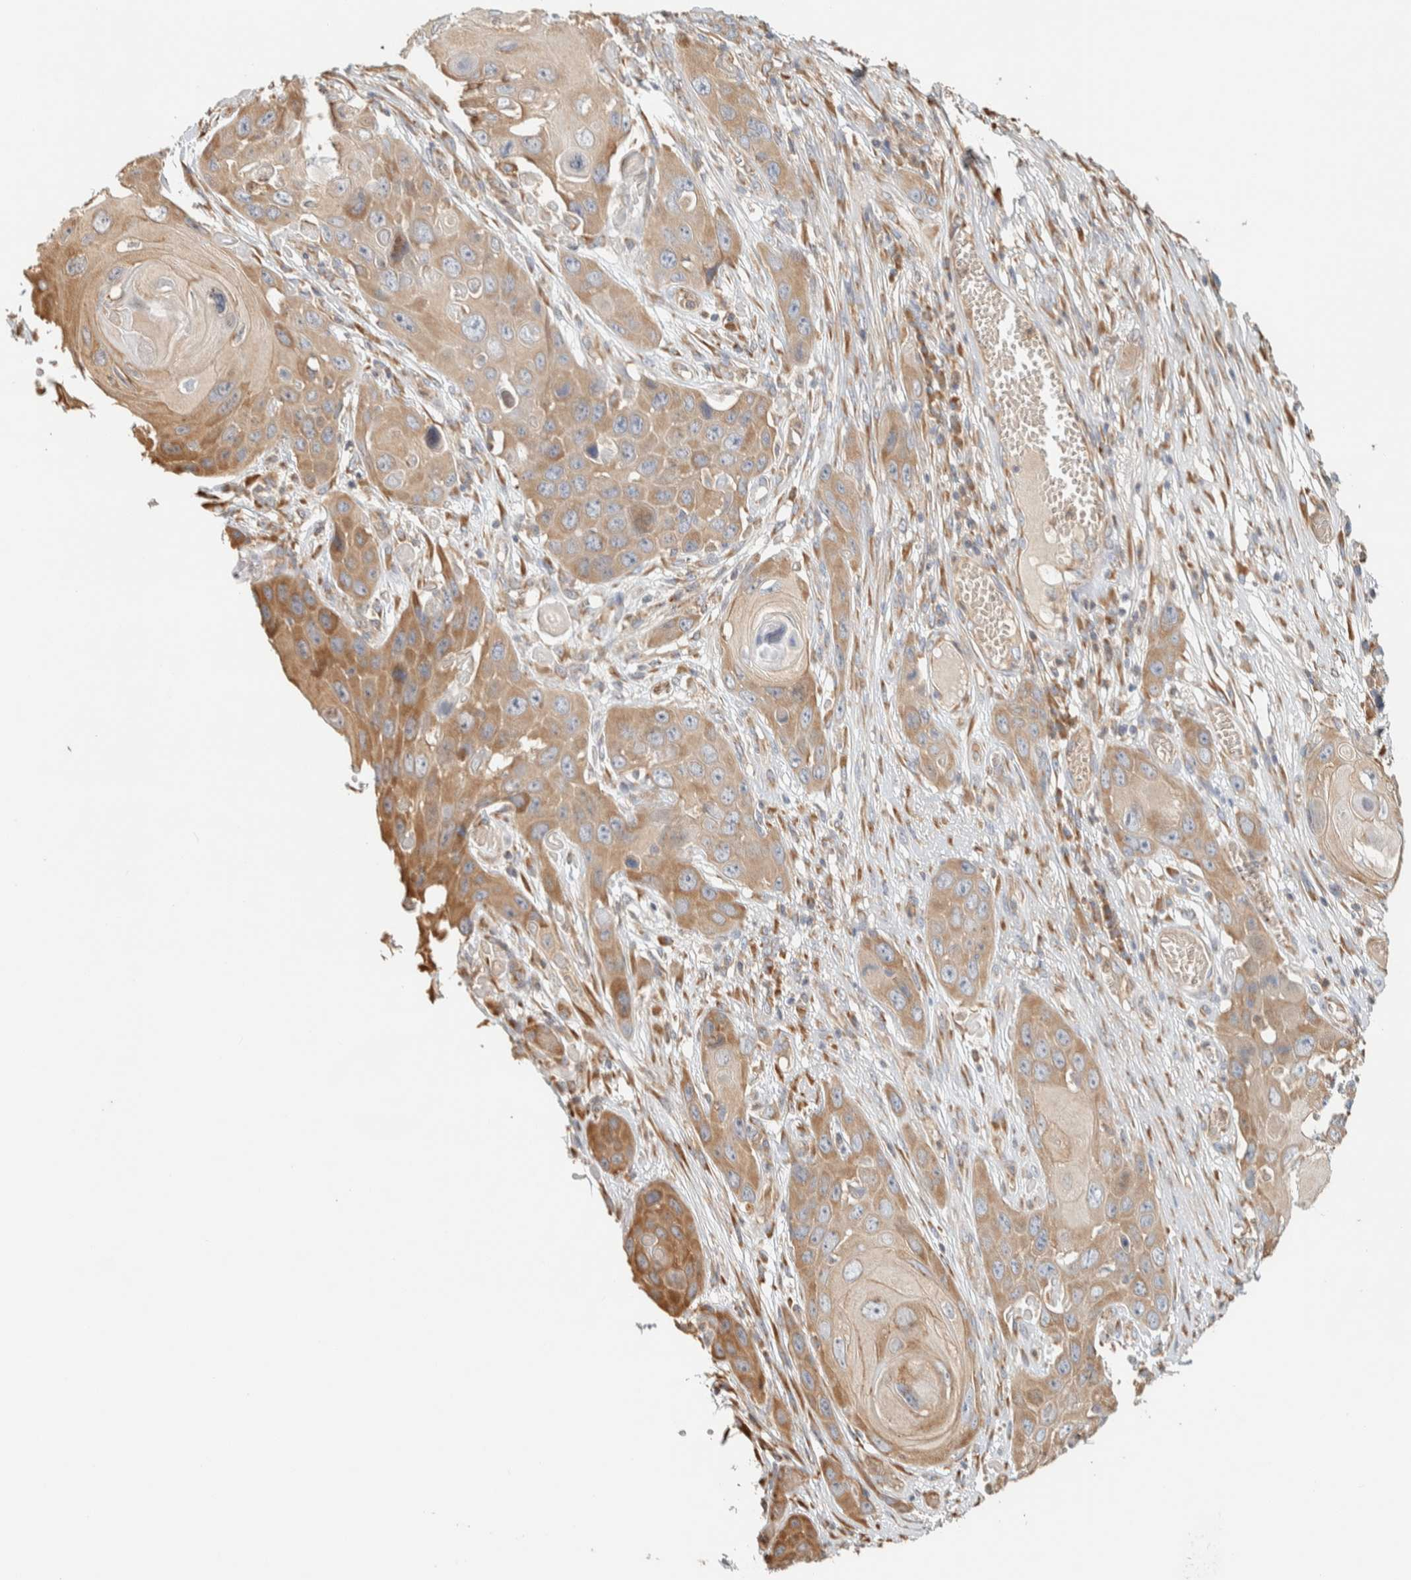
{"staining": {"intensity": "moderate", "quantity": ">75%", "location": "cytoplasmic/membranous"}, "tissue": "skin cancer", "cell_type": "Tumor cells", "image_type": "cancer", "snomed": [{"axis": "morphology", "description": "Squamous cell carcinoma, NOS"}, {"axis": "topography", "description": "Skin"}], "caption": "Tumor cells show medium levels of moderate cytoplasmic/membranous expression in approximately >75% of cells in skin cancer.", "gene": "RAB11FIP1", "patient": {"sex": "male", "age": 55}}